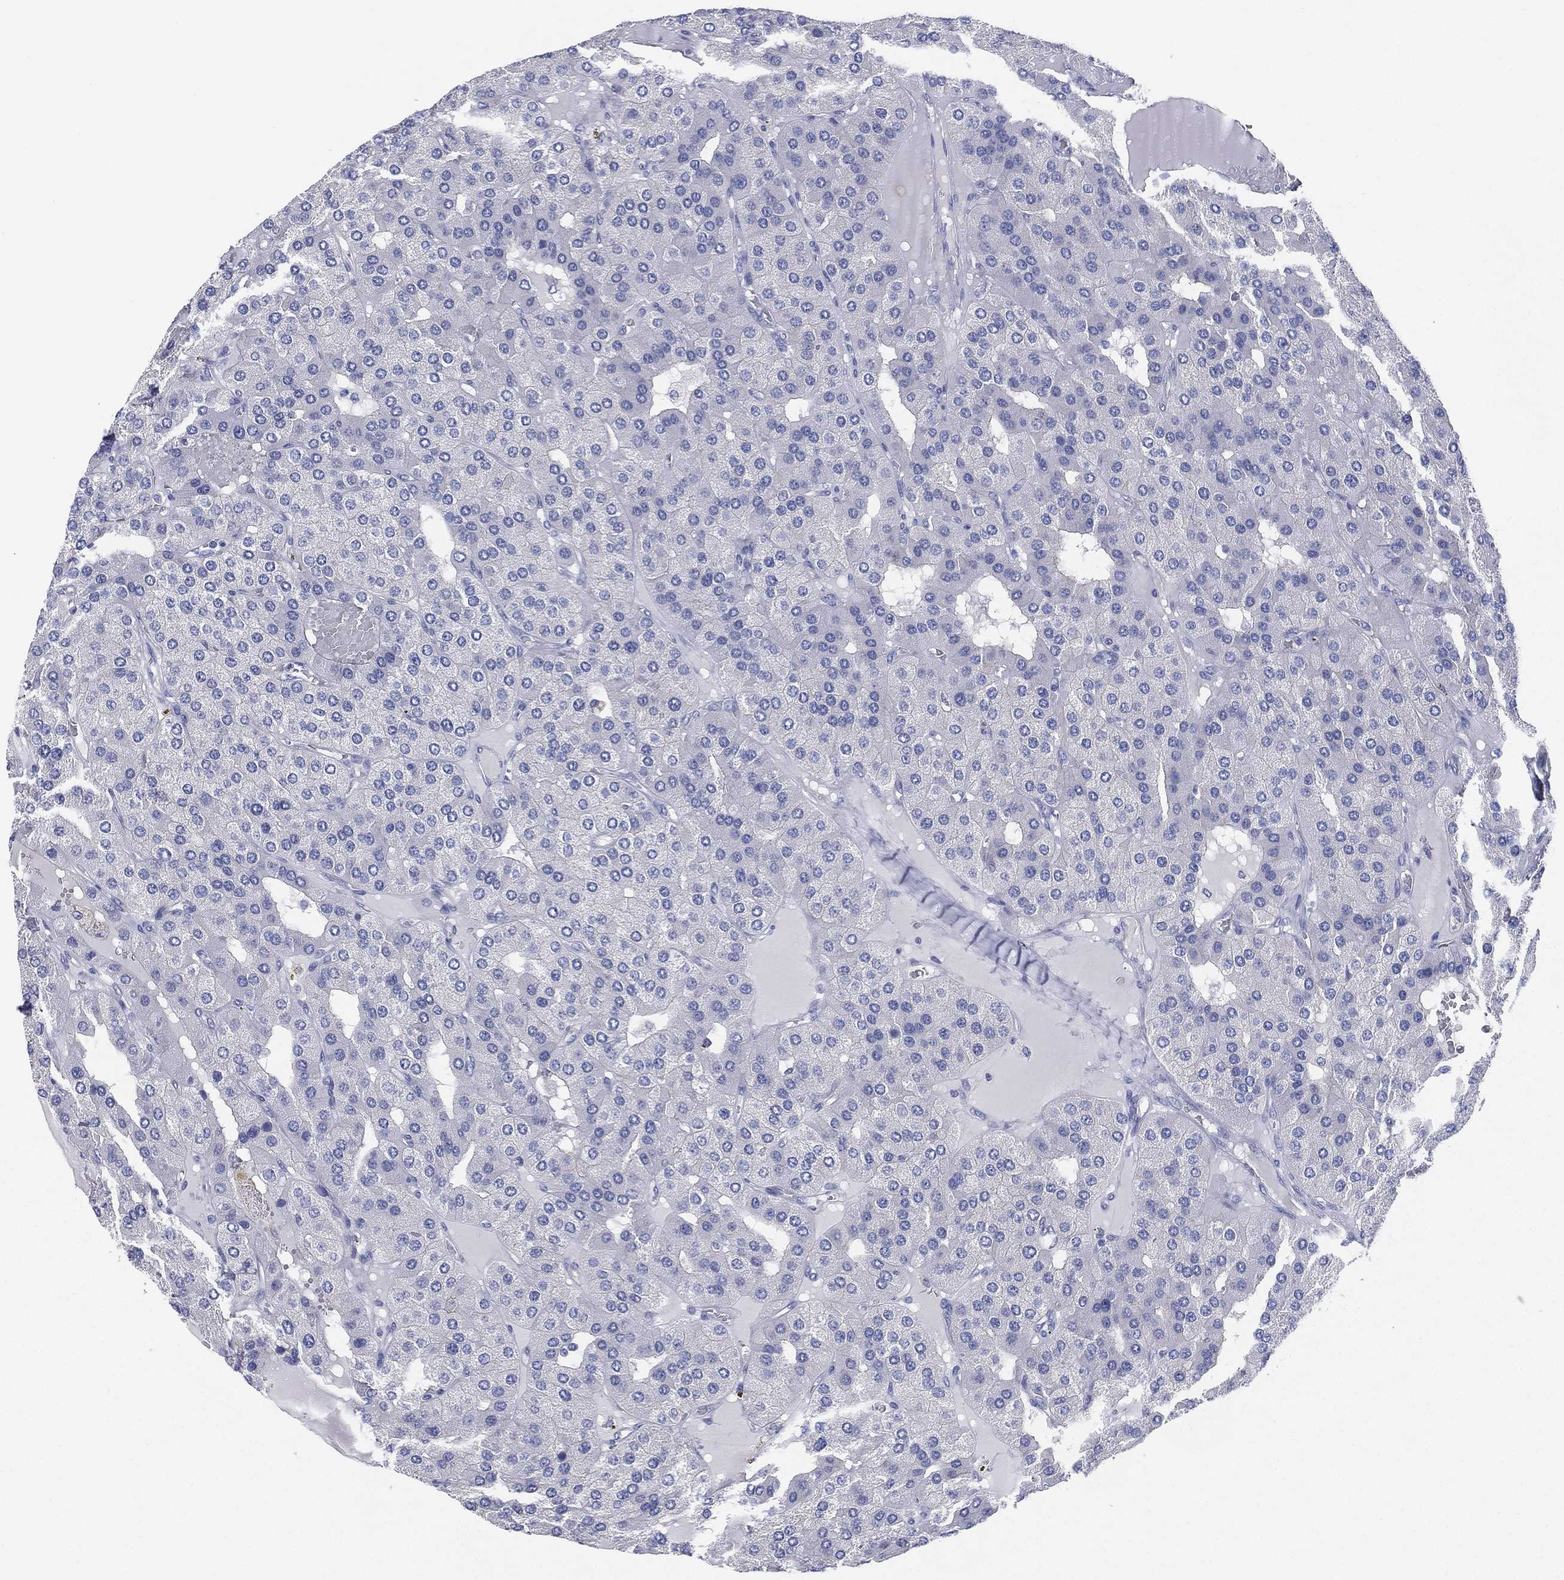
{"staining": {"intensity": "negative", "quantity": "none", "location": "none"}, "tissue": "parathyroid gland", "cell_type": "Glandular cells", "image_type": "normal", "snomed": [{"axis": "morphology", "description": "Normal tissue, NOS"}, {"axis": "morphology", "description": "Adenoma, NOS"}, {"axis": "topography", "description": "Parathyroid gland"}], "caption": "This histopathology image is of unremarkable parathyroid gland stained with immunohistochemistry to label a protein in brown with the nuclei are counter-stained blue. There is no expression in glandular cells. (Brightfield microscopy of DAB IHC at high magnification).", "gene": "CCDC70", "patient": {"sex": "female", "age": 86}}